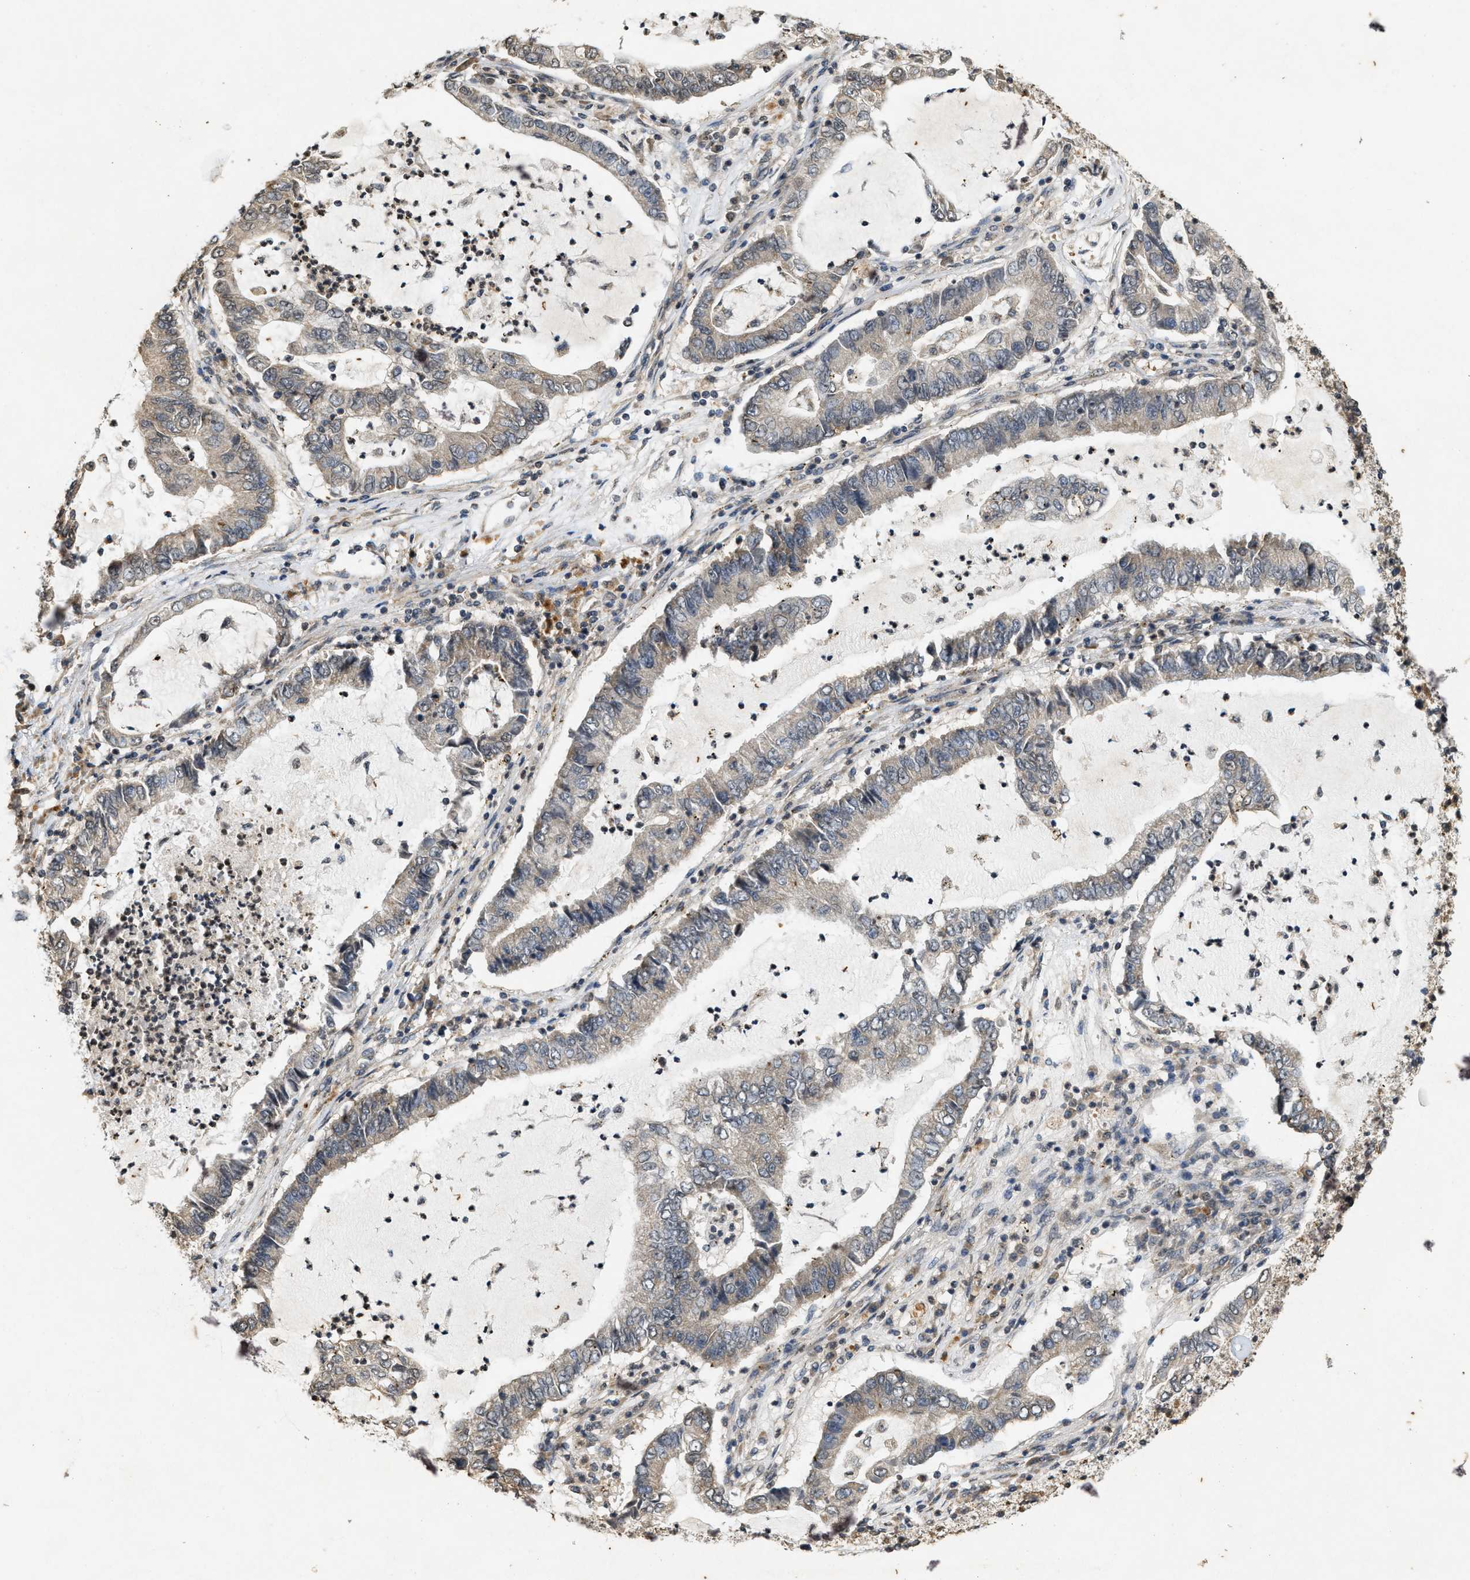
{"staining": {"intensity": "weak", "quantity": "25%-75%", "location": "cytoplasmic/membranous"}, "tissue": "lung cancer", "cell_type": "Tumor cells", "image_type": "cancer", "snomed": [{"axis": "morphology", "description": "Adenocarcinoma, NOS"}, {"axis": "topography", "description": "Lung"}], "caption": "Protein staining demonstrates weak cytoplasmic/membranous staining in about 25%-75% of tumor cells in lung adenocarcinoma.", "gene": "KIF21A", "patient": {"sex": "female", "age": 51}}